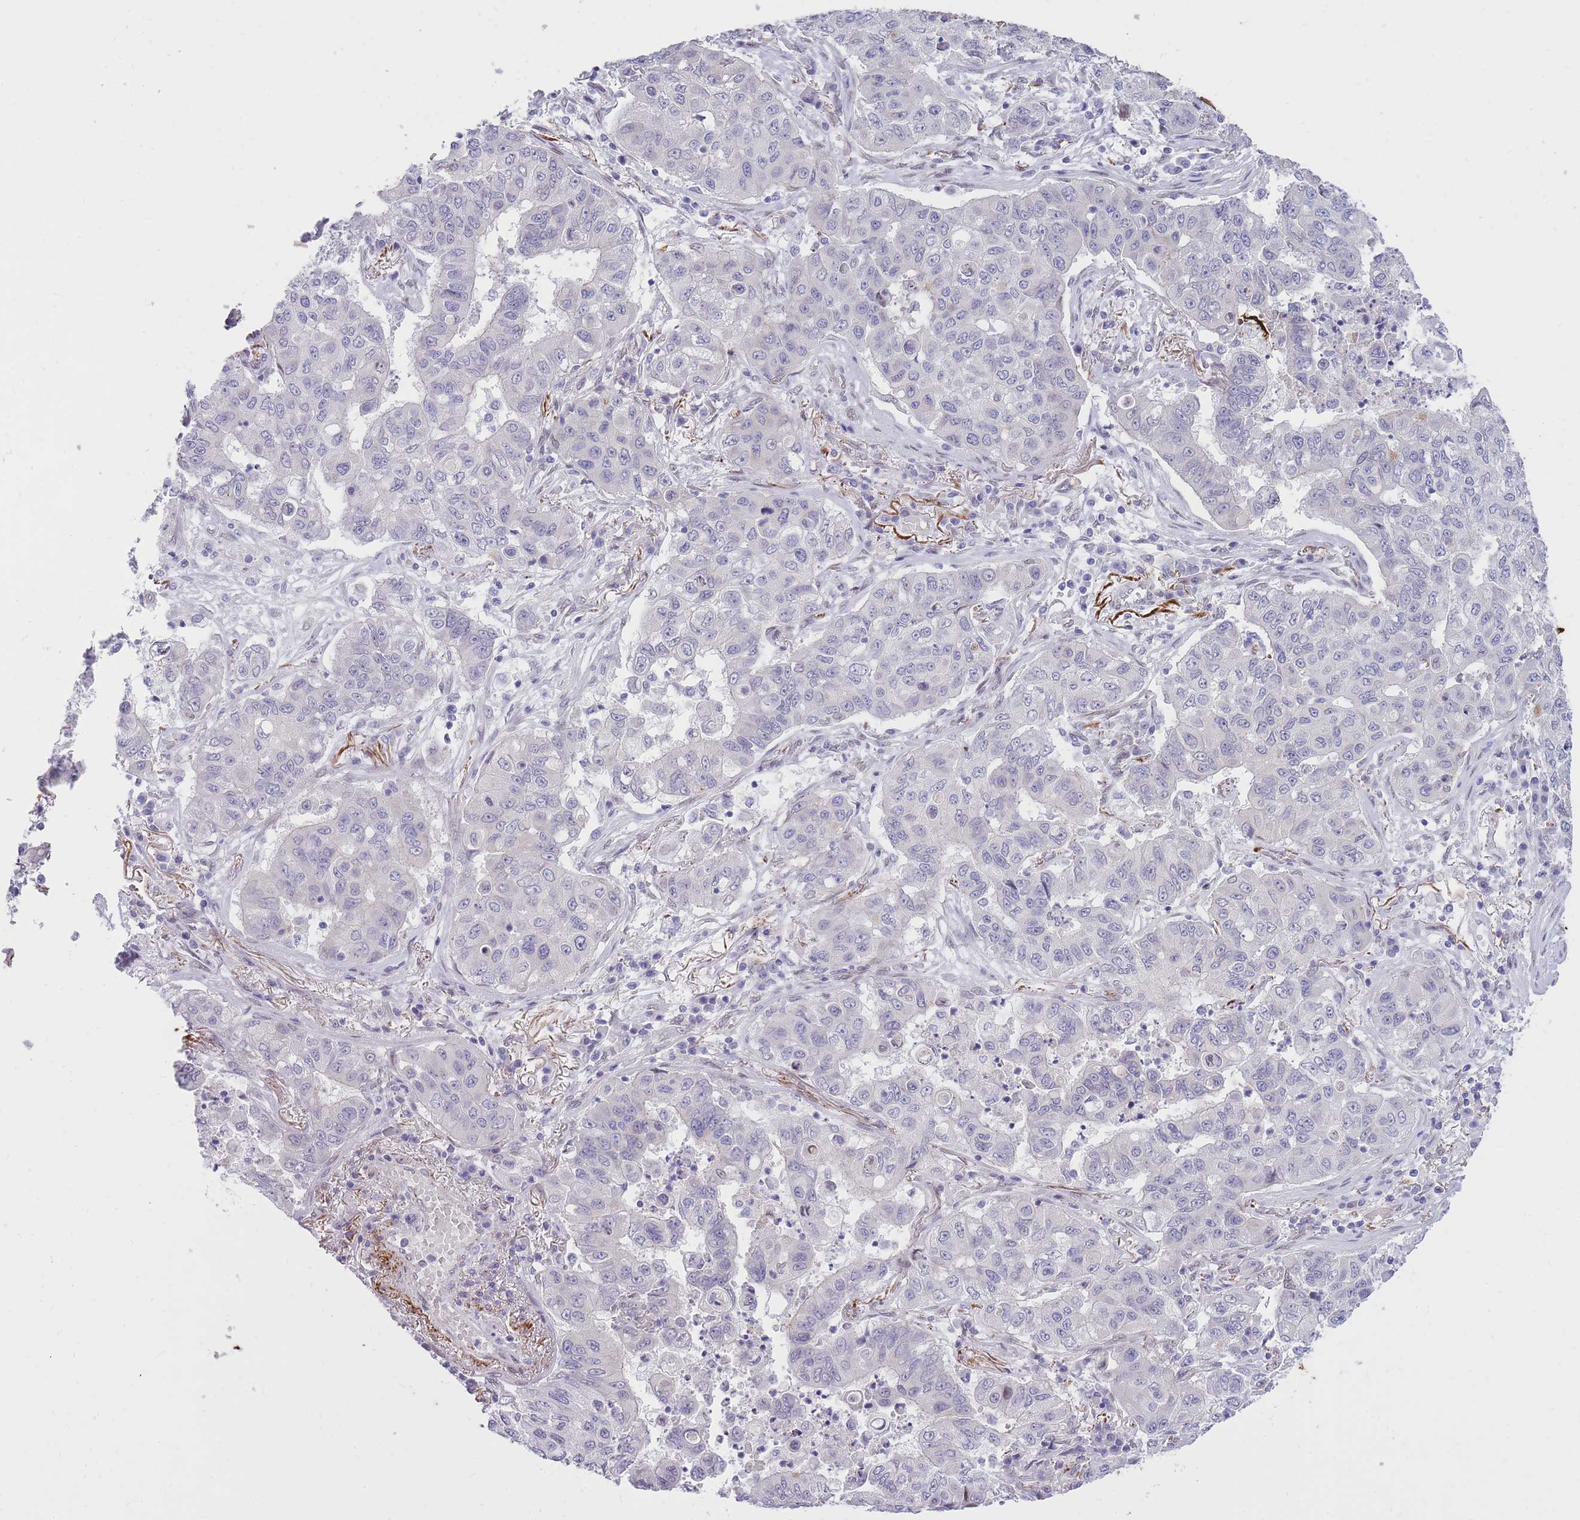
{"staining": {"intensity": "negative", "quantity": "none", "location": "none"}, "tissue": "lung cancer", "cell_type": "Tumor cells", "image_type": "cancer", "snomed": [{"axis": "morphology", "description": "Squamous cell carcinoma, NOS"}, {"axis": "topography", "description": "Lung"}], "caption": "Human lung squamous cell carcinoma stained for a protein using immunohistochemistry (IHC) demonstrates no staining in tumor cells.", "gene": "HOOK2", "patient": {"sex": "male", "age": 74}}